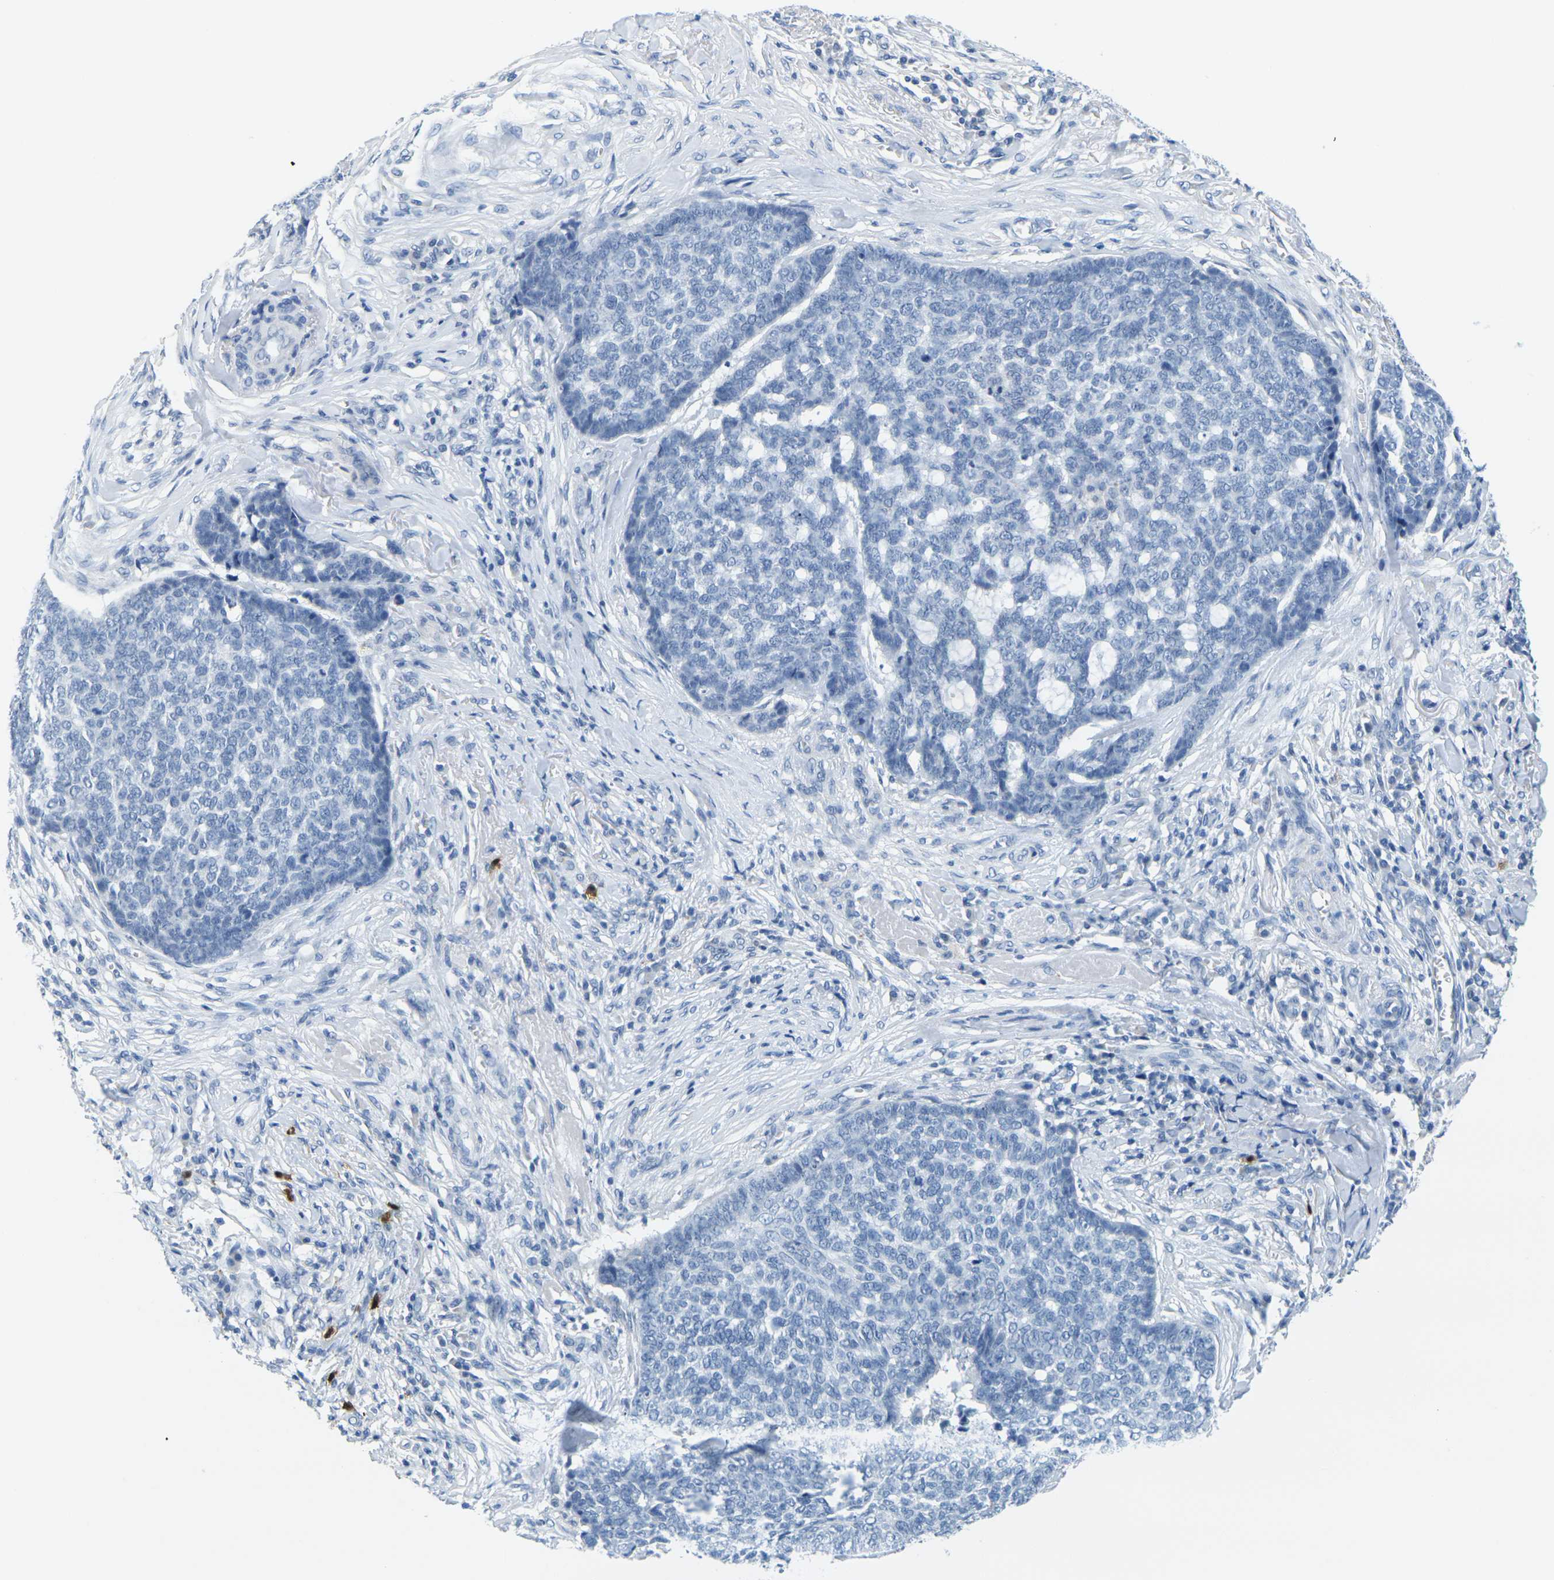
{"staining": {"intensity": "negative", "quantity": "none", "location": "none"}, "tissue": "skin cancer", "cell_type": "Tumor cells", "image_type": "cancer", "snomed": [{"axis": "morphology", "description": "Basal cell carcinoma"}, {"axis": "topography", "description": "Skin"}], "caption": "Immunohistochemistry image of human basal cell carcinoma (skin) stained for a protein (brown), which demonstrates no expression in tumor cells.", "gene": "GPR15", "patient": {"sex": "male", "age": 84}}